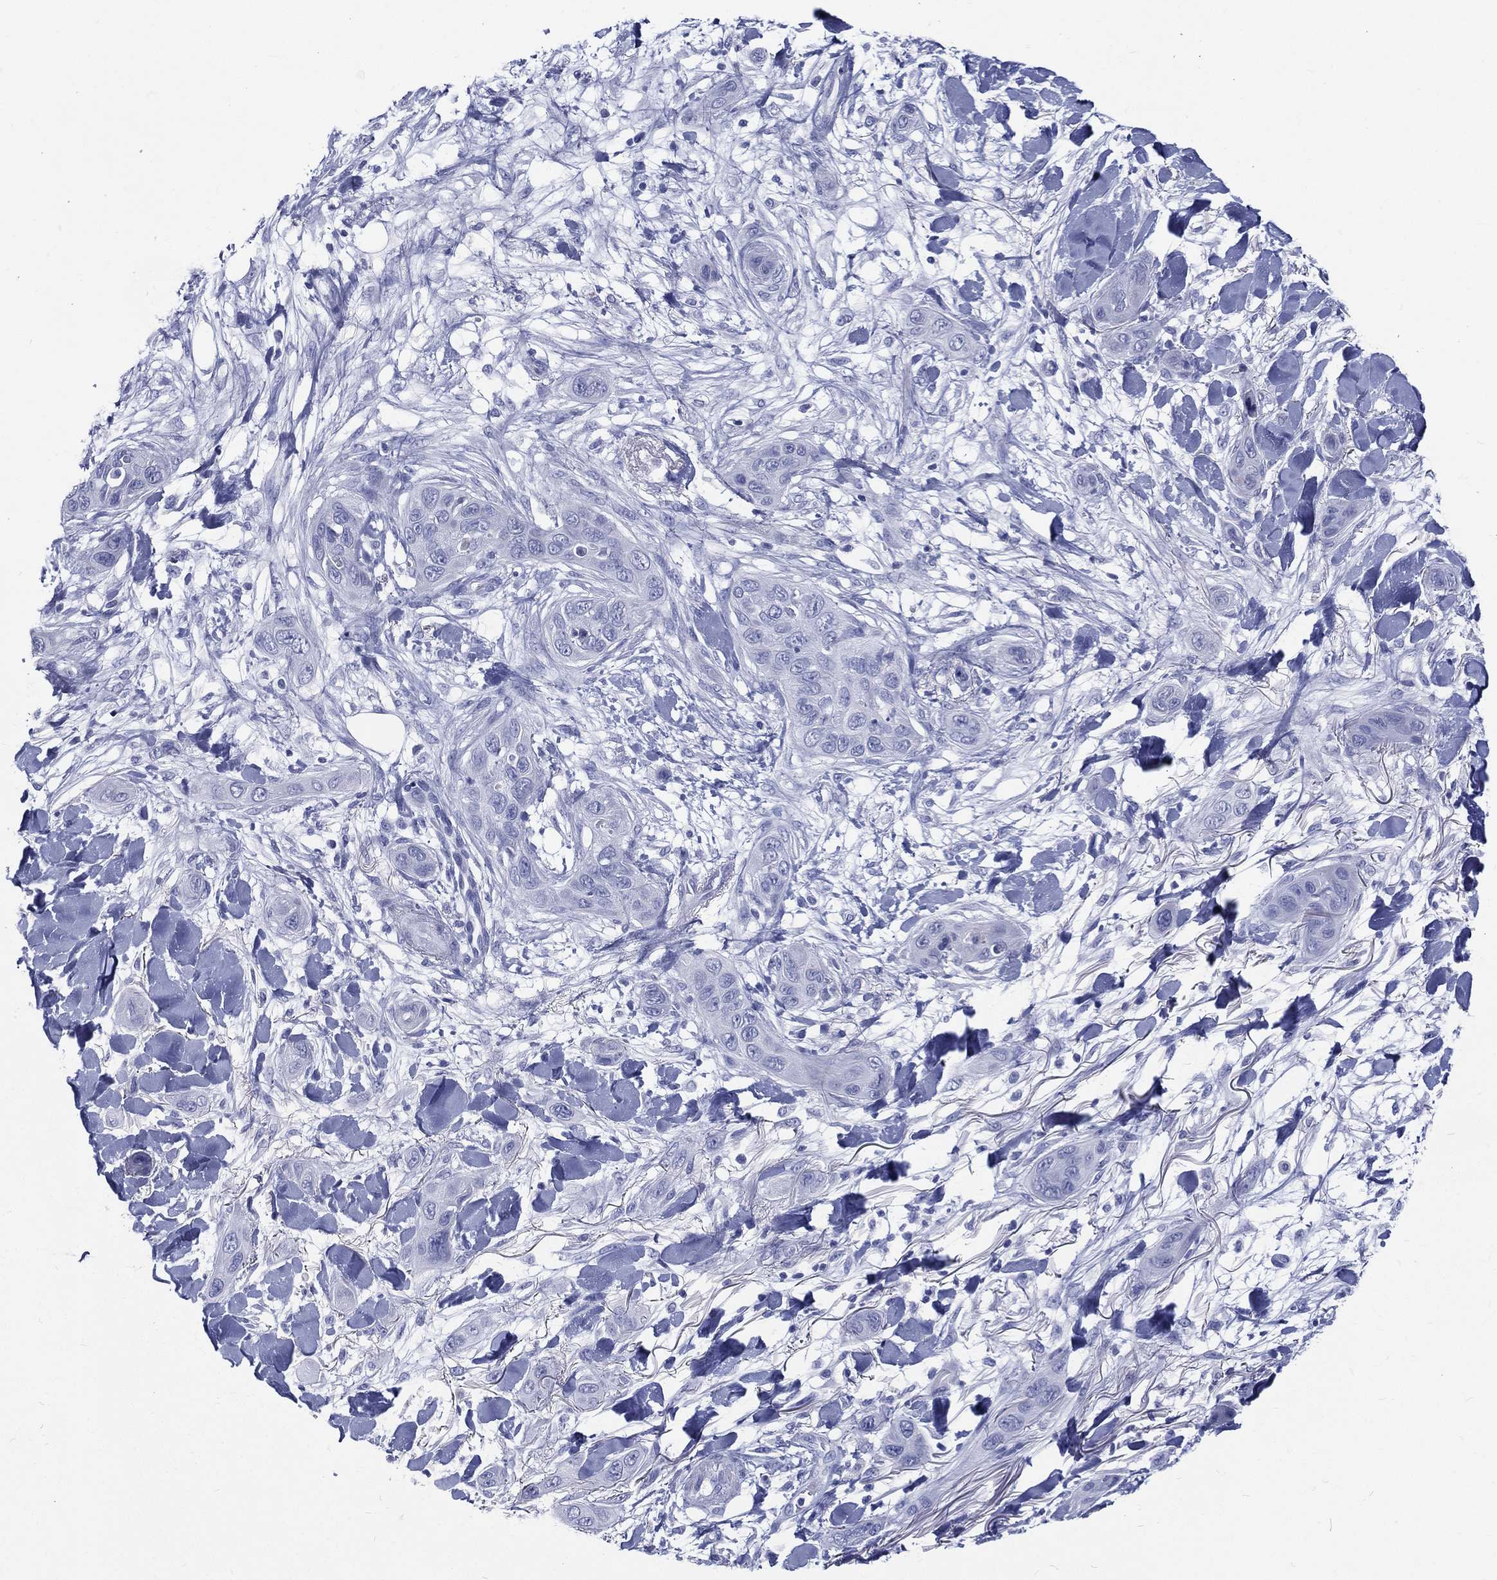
{"staining": {"intensity": "negative", "quantity": "none", "location": "none"}, "tissue": "skin cancer", "cell_type": "Tumor cells", "image_type": "cancer", "snomed": [{"axis": "morphology", "description": "Squamous cell carcinoma, NOS"}, {"axis": "topography", "description": "Skin"}], "caption": "Tumor cells are negative for protein expression in human skin cancer (squamous cell carcinoma).", "gene": "RSPH4A", "patient": {"sex": "male", "age": 78}}